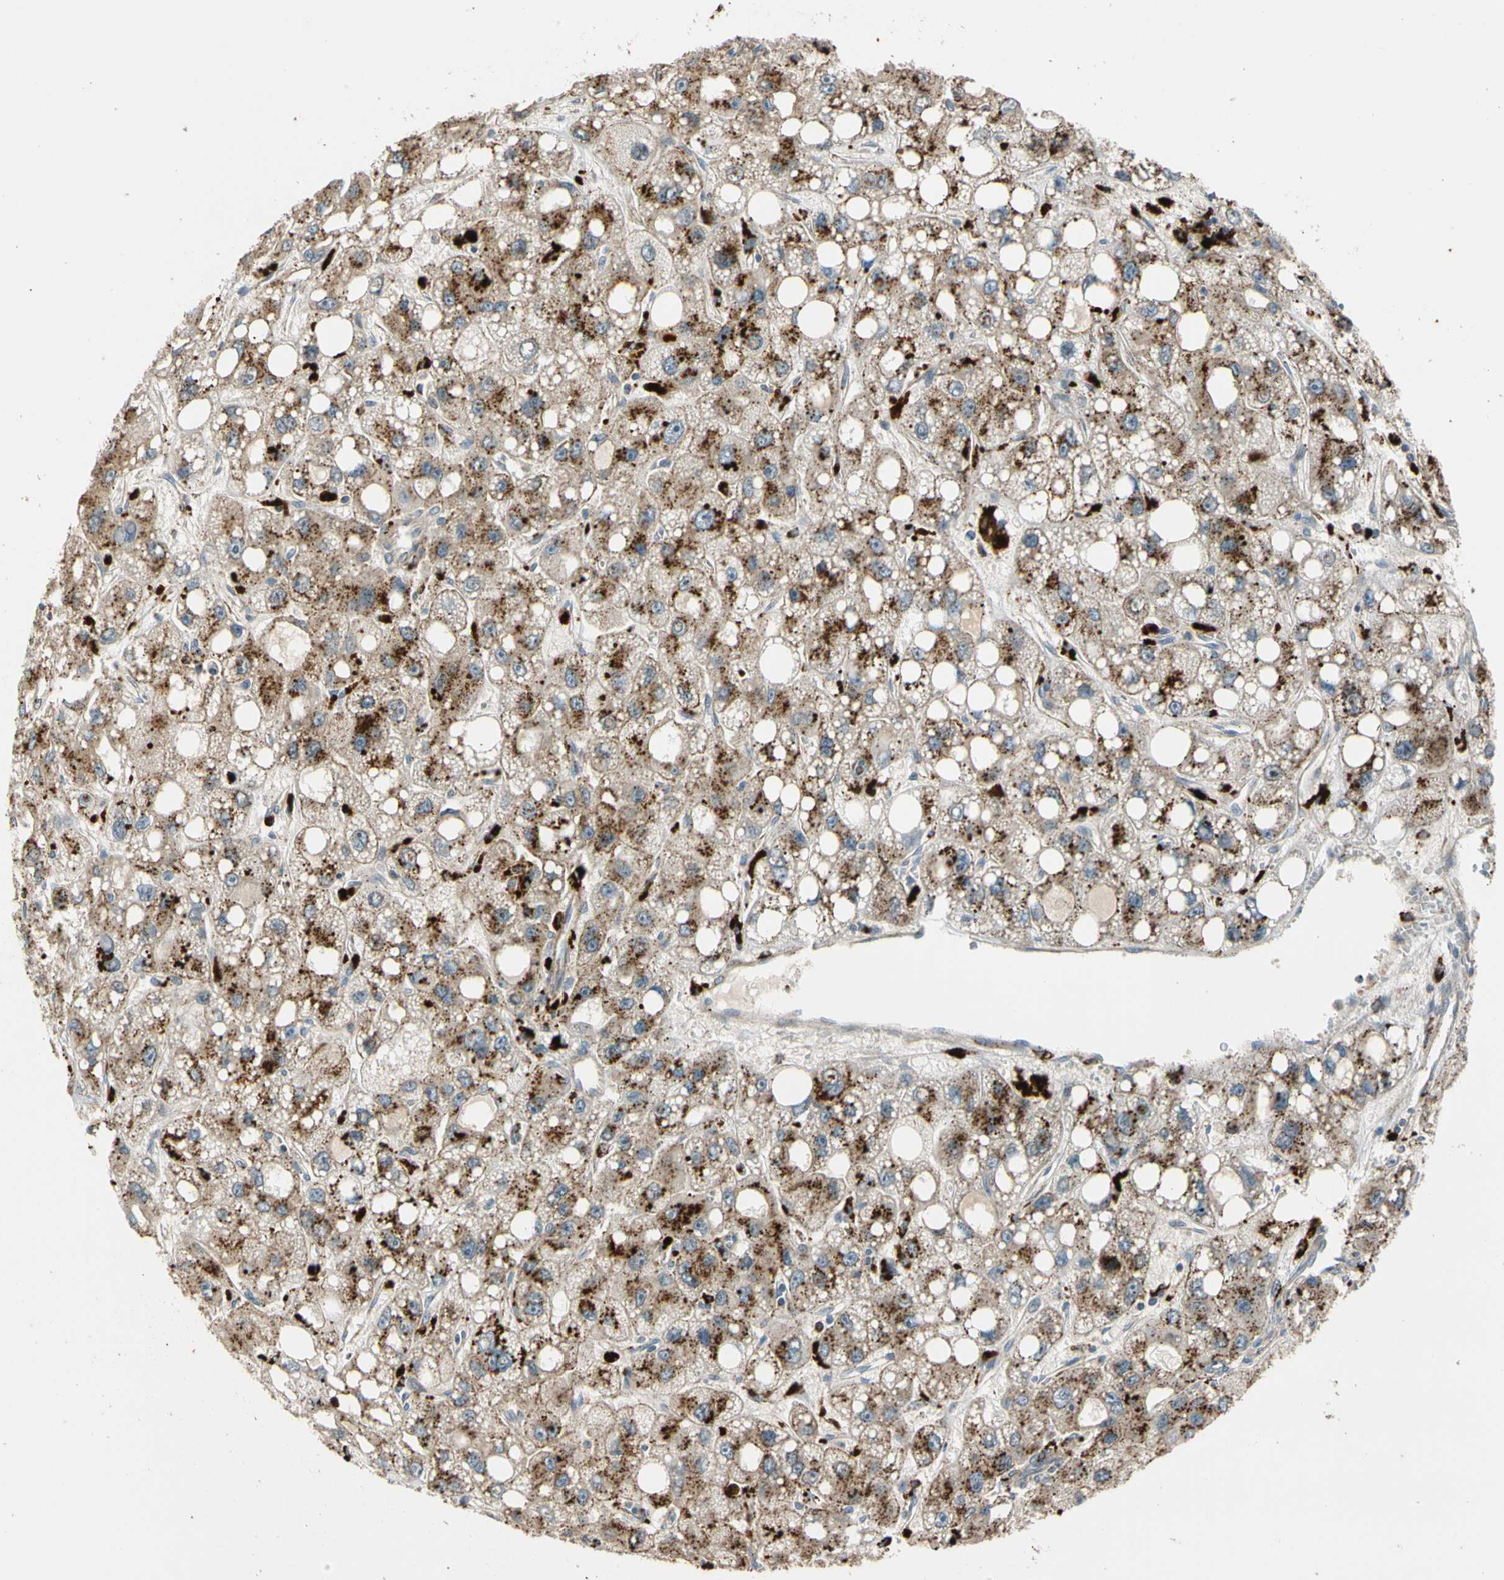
{"staining": {"intensity": "strong", "quantity": ">75%", "location": "cytoplasmic/membranous"}, "tissue": "liver cancer", "cell_type": "Tumor cells", "image_type": "cancer", "snomed": [{"axis": "morphology", "description": "Carcinoma, Hepatocellular, NOS"}, {"axis": "topography", "description": "Liver"}], "caption": "IHC (DAB (3,3'-diaminobenzidine)) staining of liver hepatocellular carcinoma reveals strong cytoplasmic/membranous protein expression in about >75% of tumor cells.", "gene": "GM2A", "patient": {"sex": "male", "age": 55}}